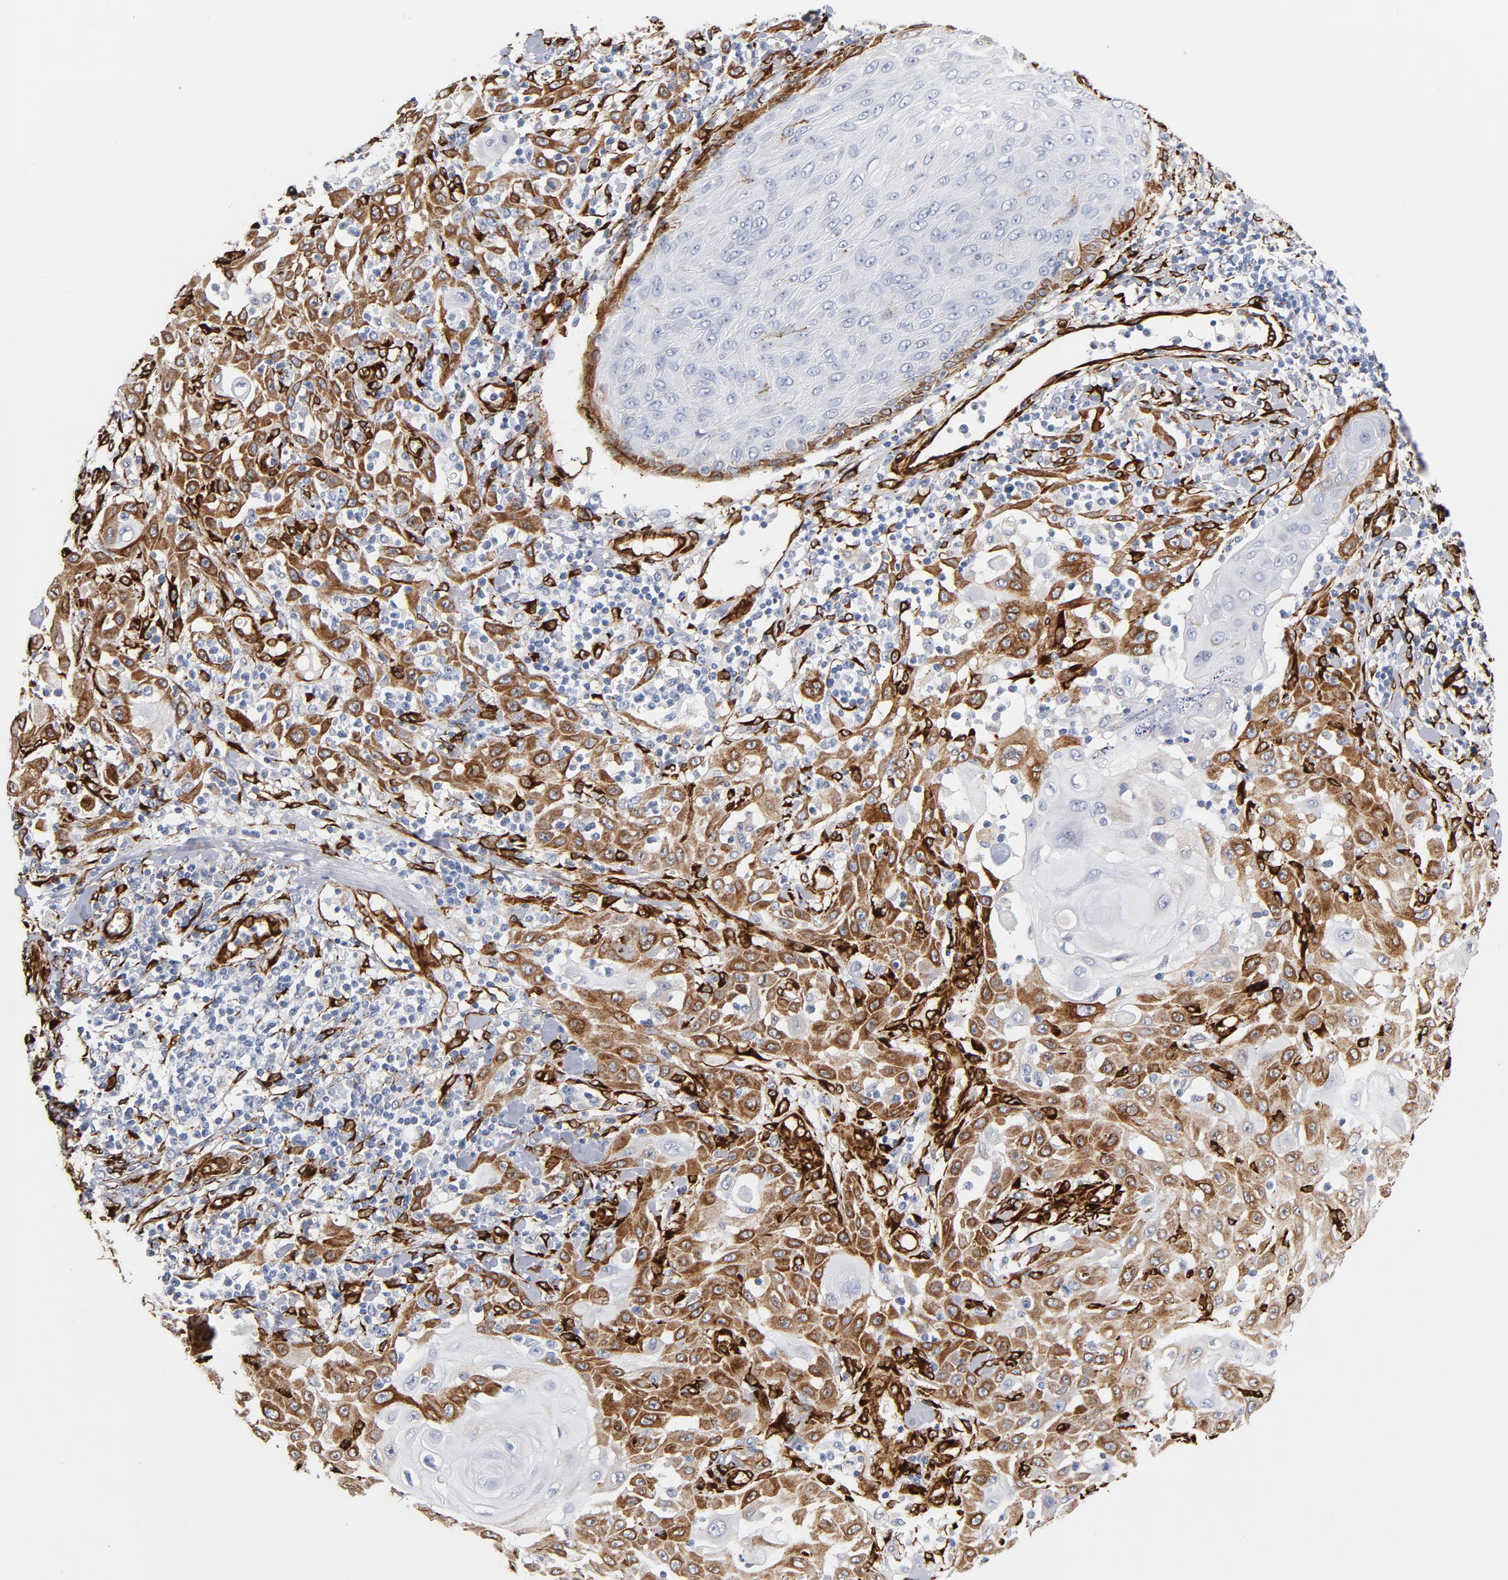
{"staining": {"intensity": "strong", "quantity": "25%-75%", "location": "cytoplasmic/membranous"}, "tissue": "skin cancer", "cell_type": "Tumor cells", "image_type": "cancer", "snomed": [{"axis": "morphology", "description": "Squamous cell carcinoma, NOS"}, {"axis": "topography", "description": "Skin"}], "caption": "Skin cancer (squamous cell carcinoma) stained for a protein (brown) reveals strong cytoplasmic/membranous positive staining in about 25%-75% of tumor cells.", "gene": "SERPINH1", "patient": {"sex": "male", "age": 24}}